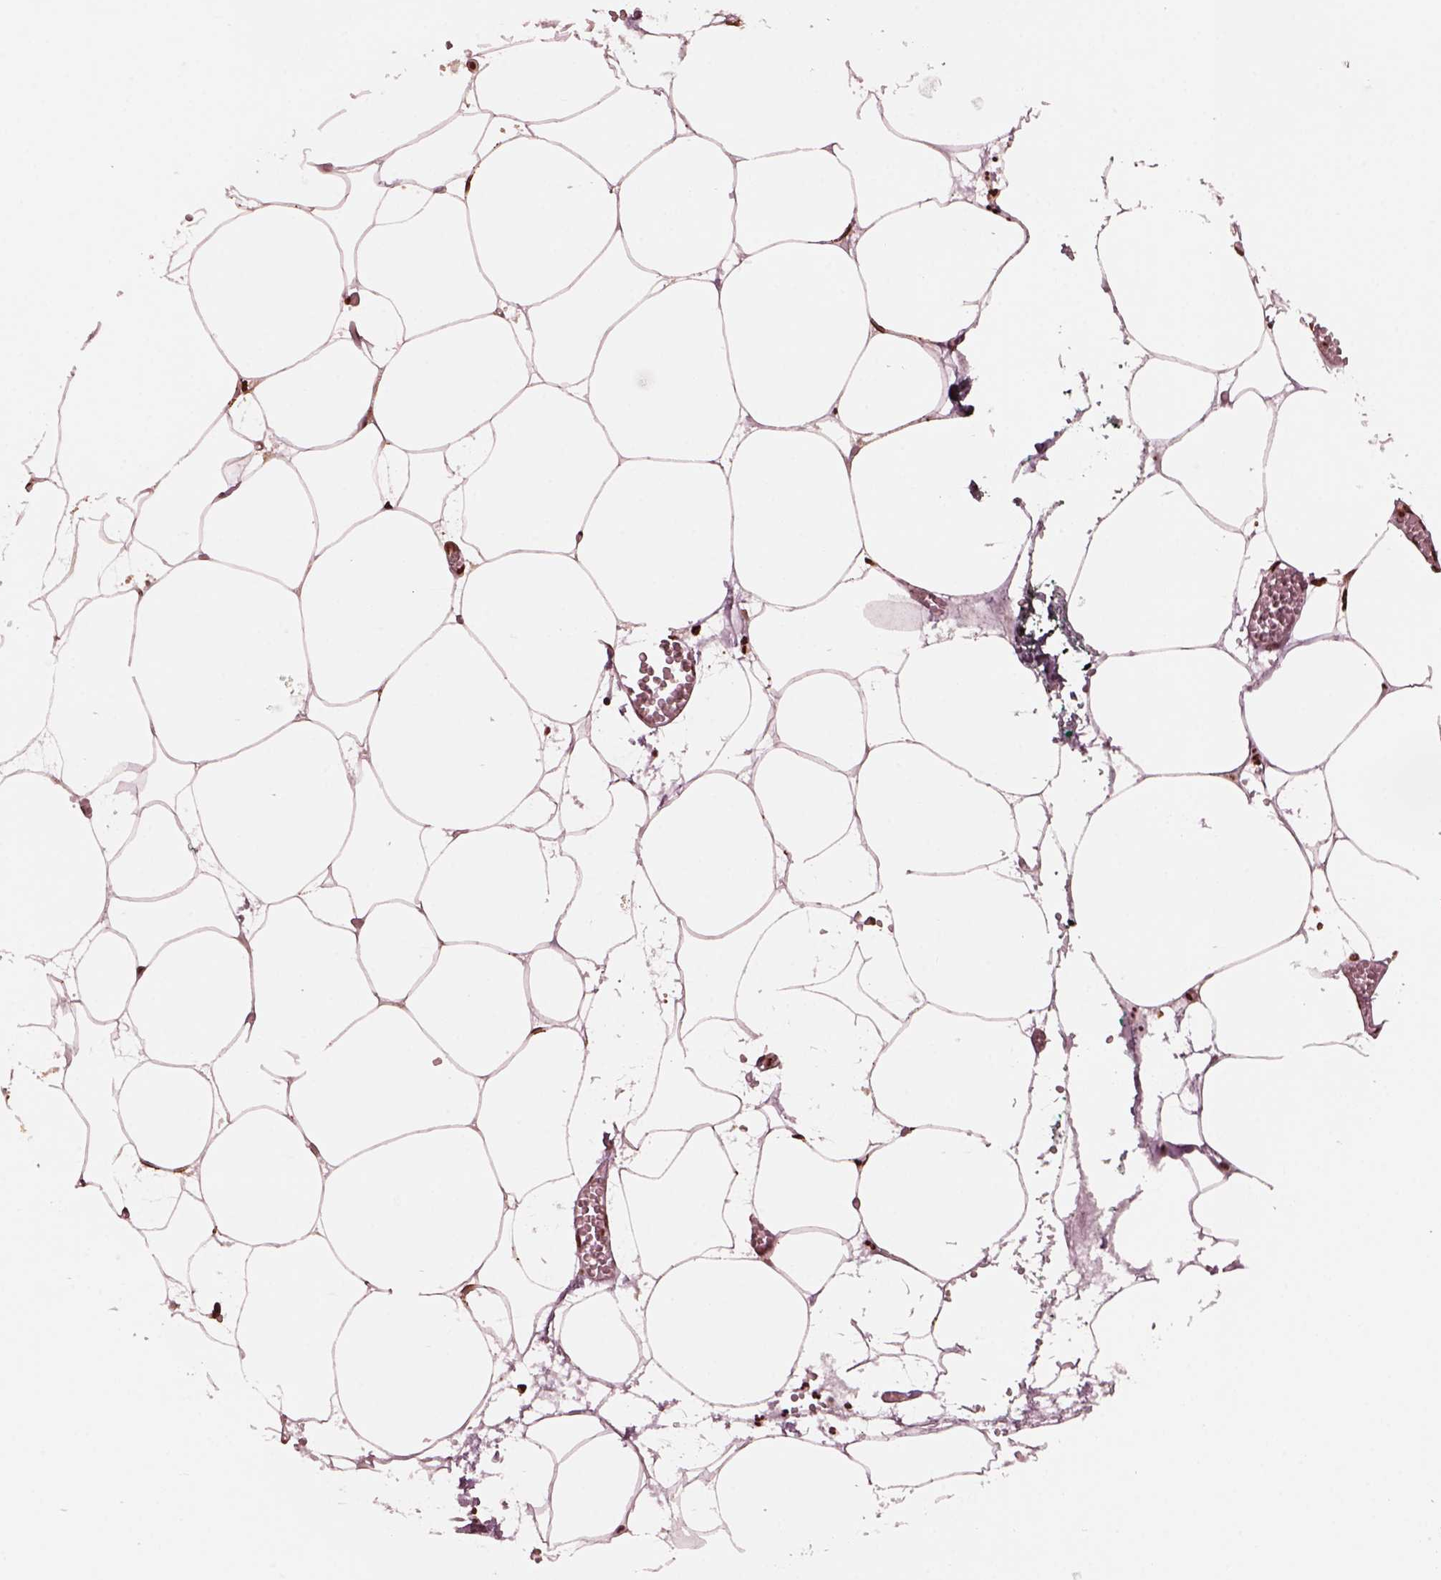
{"staining": {"intensity": "strong", "quantity": "25%-75%", "location": "nuclear"}, "tissue": "adipose tissue", "cell_type": "Adipocytes", "image_type": "normal", "snomed": [{"axis": "morphology", "description": "Normal tissue, NOS"}, {"axis": "topography", "description": "Adipose tissue"}, {"axis": "topography", "description": "Pancreas"}, {"axis": "topography", "description": "Peripheral nerve tissue"}], "caption": "Immunohistochemistry (IHC) staining of normal adipose tissue, which displays high levels of strong nuclear positivity in approximately 25%-75% of adipocytes indicating strong nuclear protein positivity. The staining was performed using DAB (3,3'-diaminobenzidine) (brown) for protein detection and nuclei were counterstained in hematoxylin (blue).", "gene": "NSD1", "patient": {"sex": "female", "age": 58}}